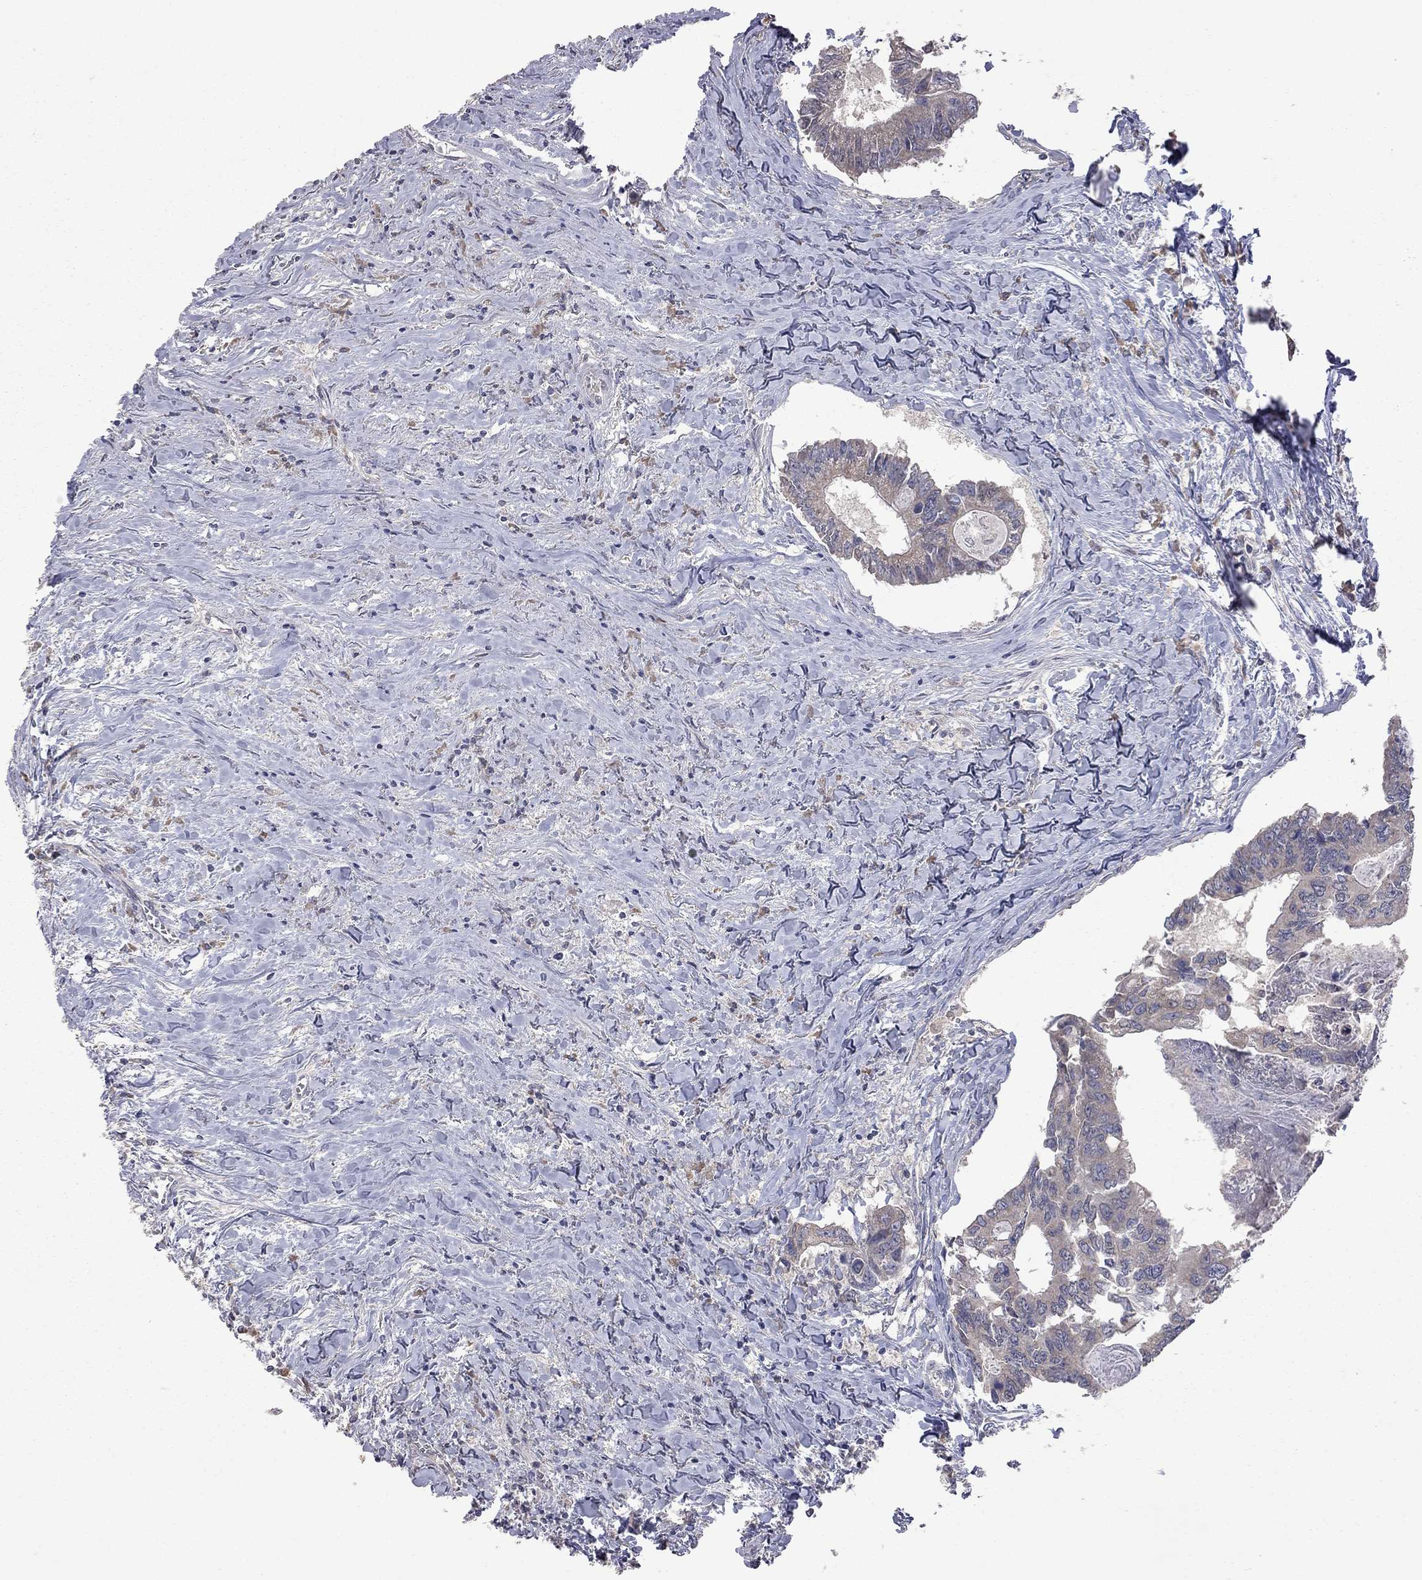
{"staining": {"intensity": "weak", "quantity": "<25%", "location": "cytoplasmic/membranous"}, "tissue": "colorectal cancer", "cell_type": "Tumor cells", "image_type": "cancer", "snomed": [{"axis": "morphology", "description": "Adenocarcinoma, NOS"}, {"axis": "topography", "description": "Colon"}], "caption": "Immunohistochemistry of colorectal cancer (adenocarcinoma) reveals no positivity in tumor cells.", "gene": "HTR6", "patient": {"sex": "male", "age": 53}}